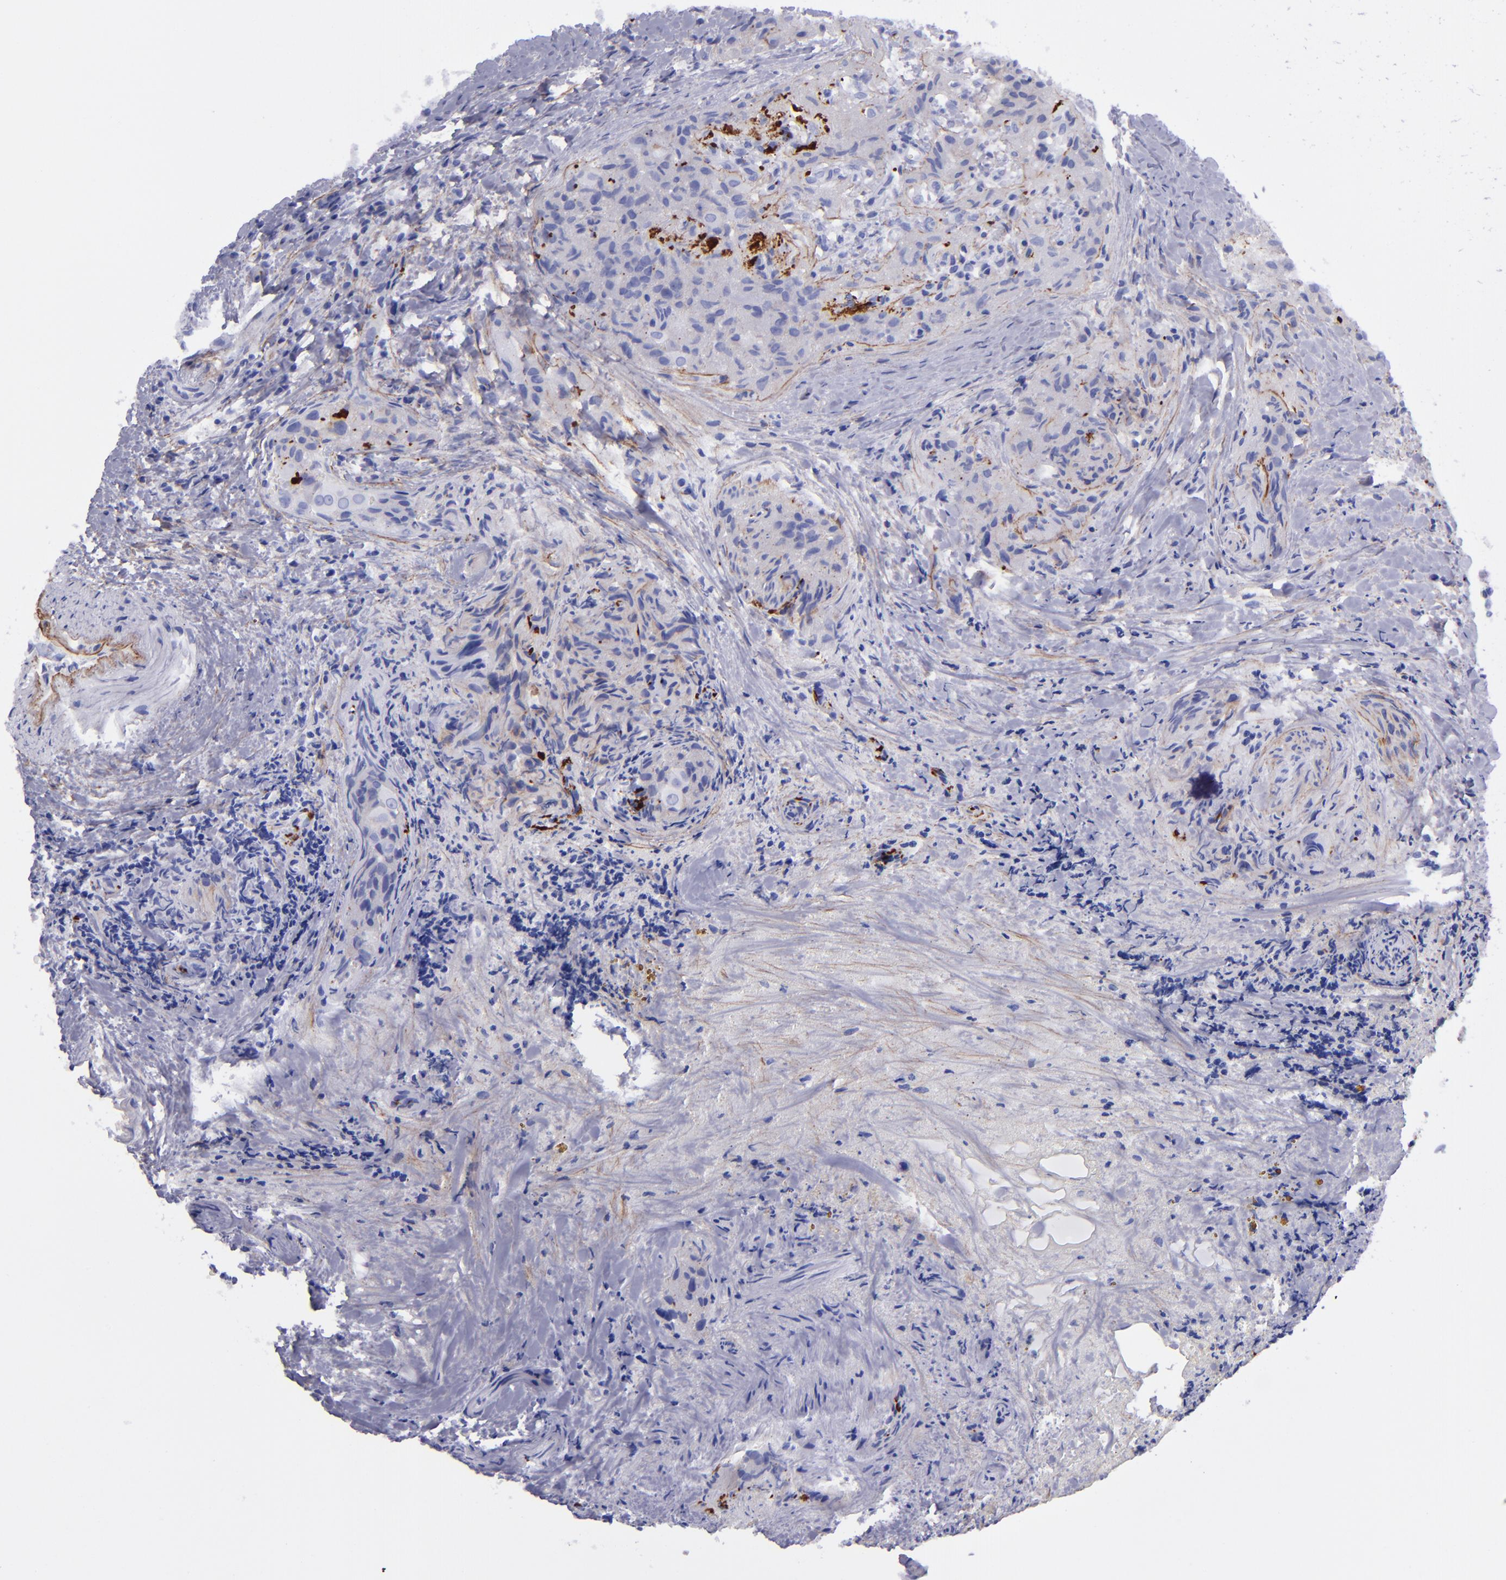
{"staining": {"intensity": "negative", "quantity": "none", "location": "none"}, "tissue": "thyroid cancer", "cell_type": "Tumor cells", "image_type": "cancer", "snomed": [{"axis": "morphology", "description": "Papillary adenocarcinoma, NOS"}, {"axis": "topography", "description": "Thyroid gland"}], "caption": "Immunohistochemistry (IHC) image of neoplastic tissue: papillary adenocarcinoma (thyroid) stained with DAB (3,3'-diaminobenzidine) reveals no significant protein staining in tumor cells.", "gene": "EFCAB13", "patient": {"sex": "female", "age": 71}}